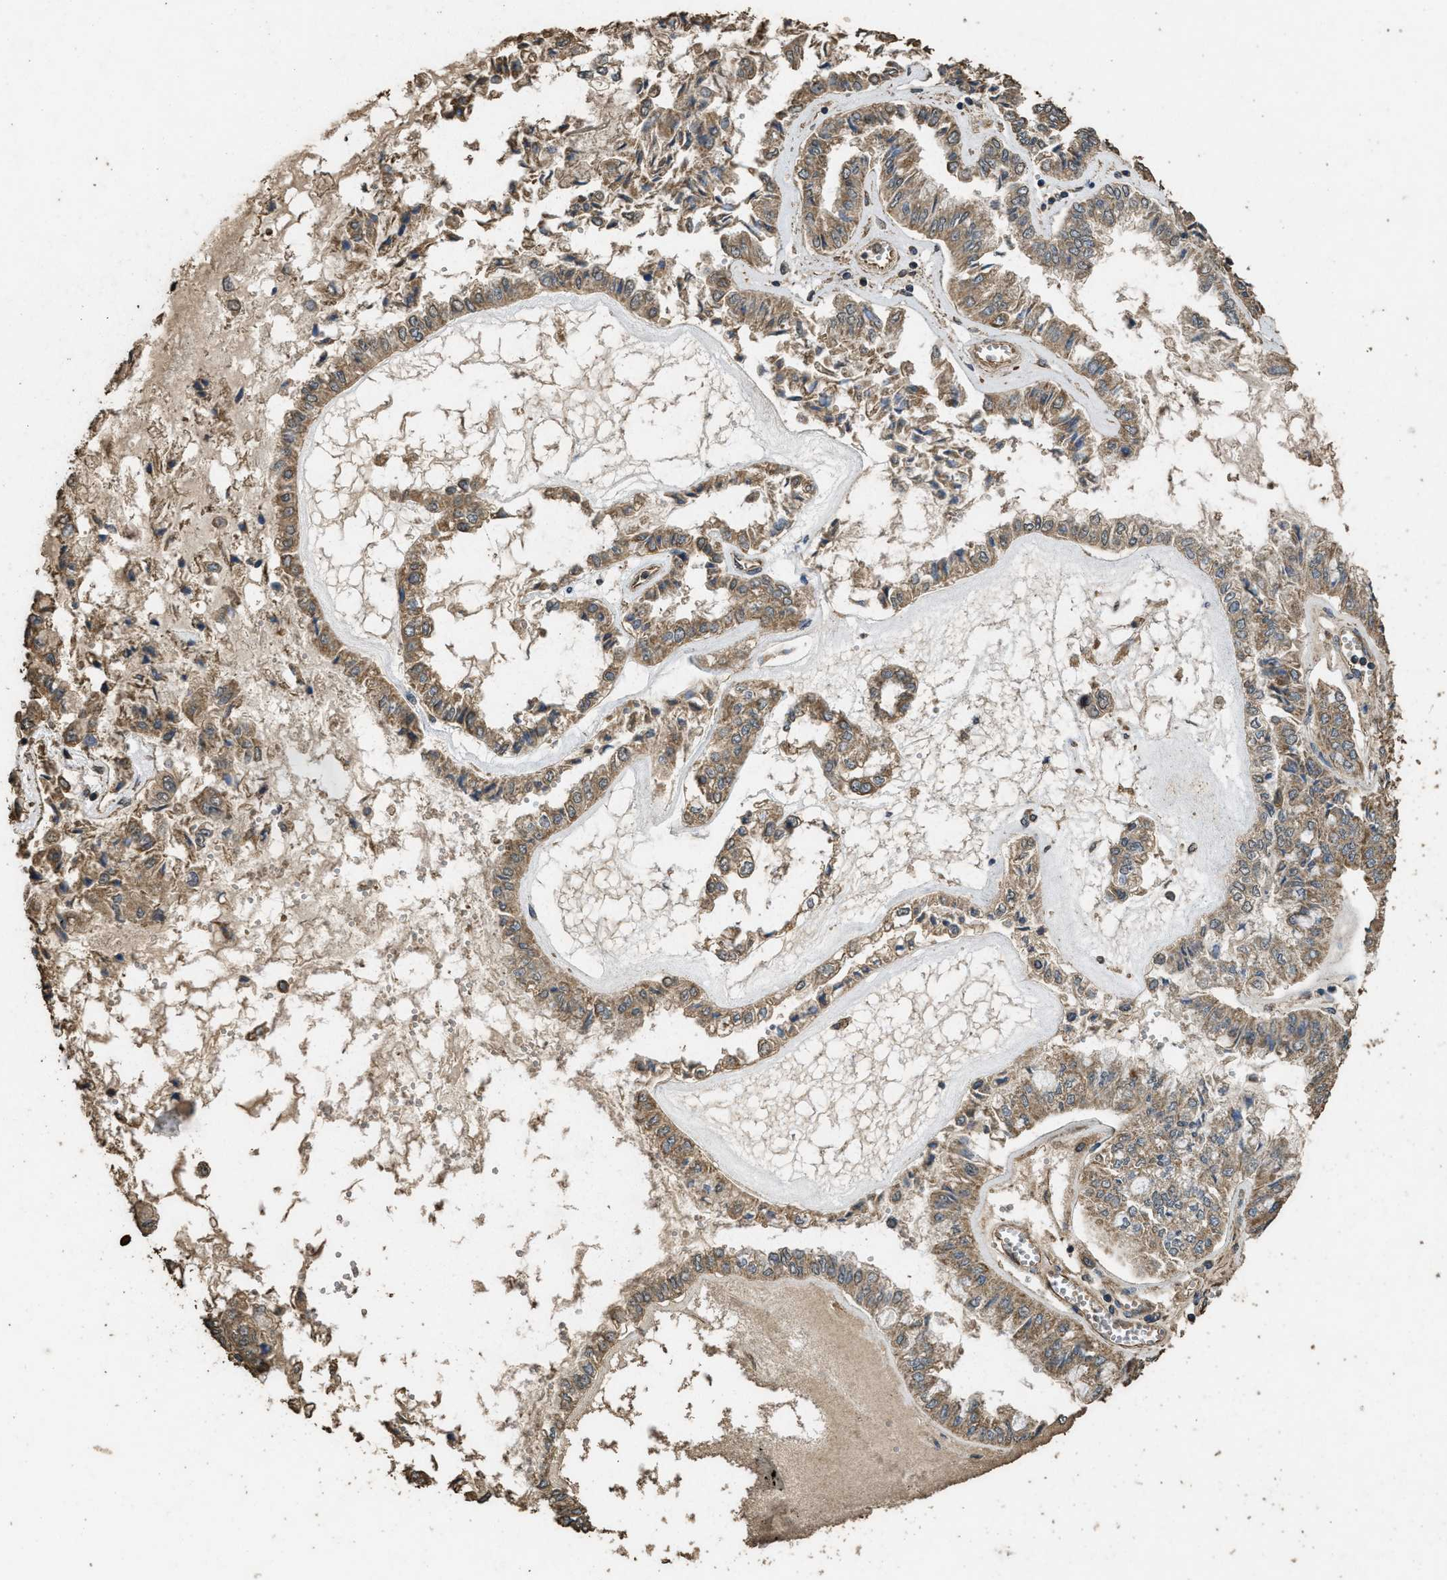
{"staining": {"intensity": "moderate", "quantity": ">75%", "location": "cytoplasmic/membranous"}, "tissue": "liver cancer", "cell_type": "Tumor cells", "image_type": "cancer", "snomed": [{"axis": "morphology", "description": "Cholangiocarcinoma"}, {"axis": "topography", "description": "Liver"}], "caption": "Human cholangiocarcinoma (liver) stained with a brown dye shows moderate cytoplasmic/membranous positive positivity in approximately >75% of tumor cells.", "gene": "CYRIA", "patient": {"sex": "female", "age": 79}}